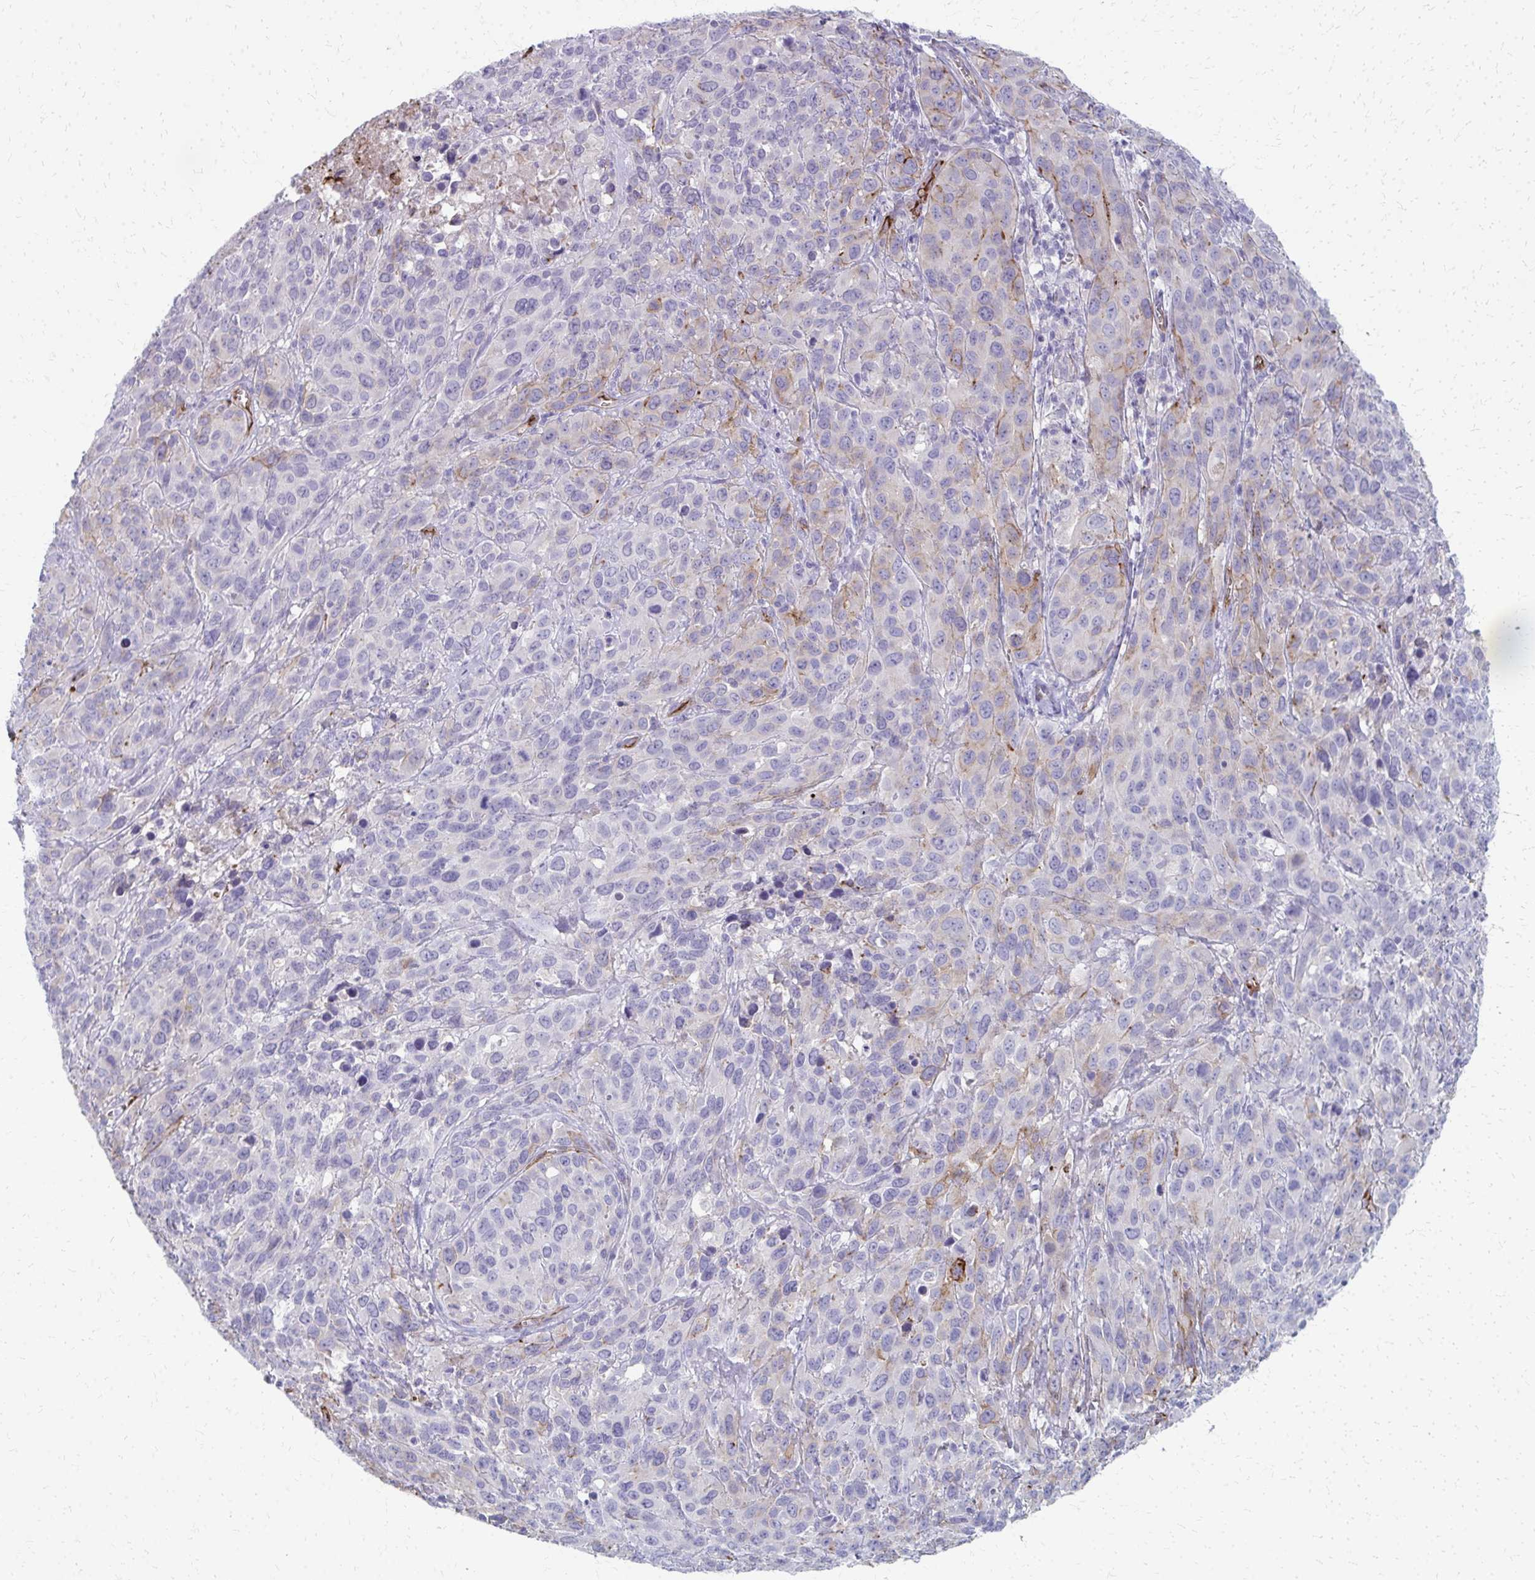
{"staining": {"intensity": "negative", "quantity": "none", "location": "none"}, "tissue": "cervical cancer", "cell_type": "Tumor cells", "image_type": "cancer", "snomed": [{"axis": "morphology", "description": "Normal tissue, NOS"}, {"axis": "morphology", "description": "Squamous cell carcinoma, NOS"}, {"axis": "topography", "description": "Cervix"}], "caption": "An IHC photomicrograph of cervical squamous cell carcinoma is shown. There is no staining in tumor cells of cervical squamous cell carcinoma.", "gene": "ADIPOQ", "patient": {"sex": "female", "age": 51}}